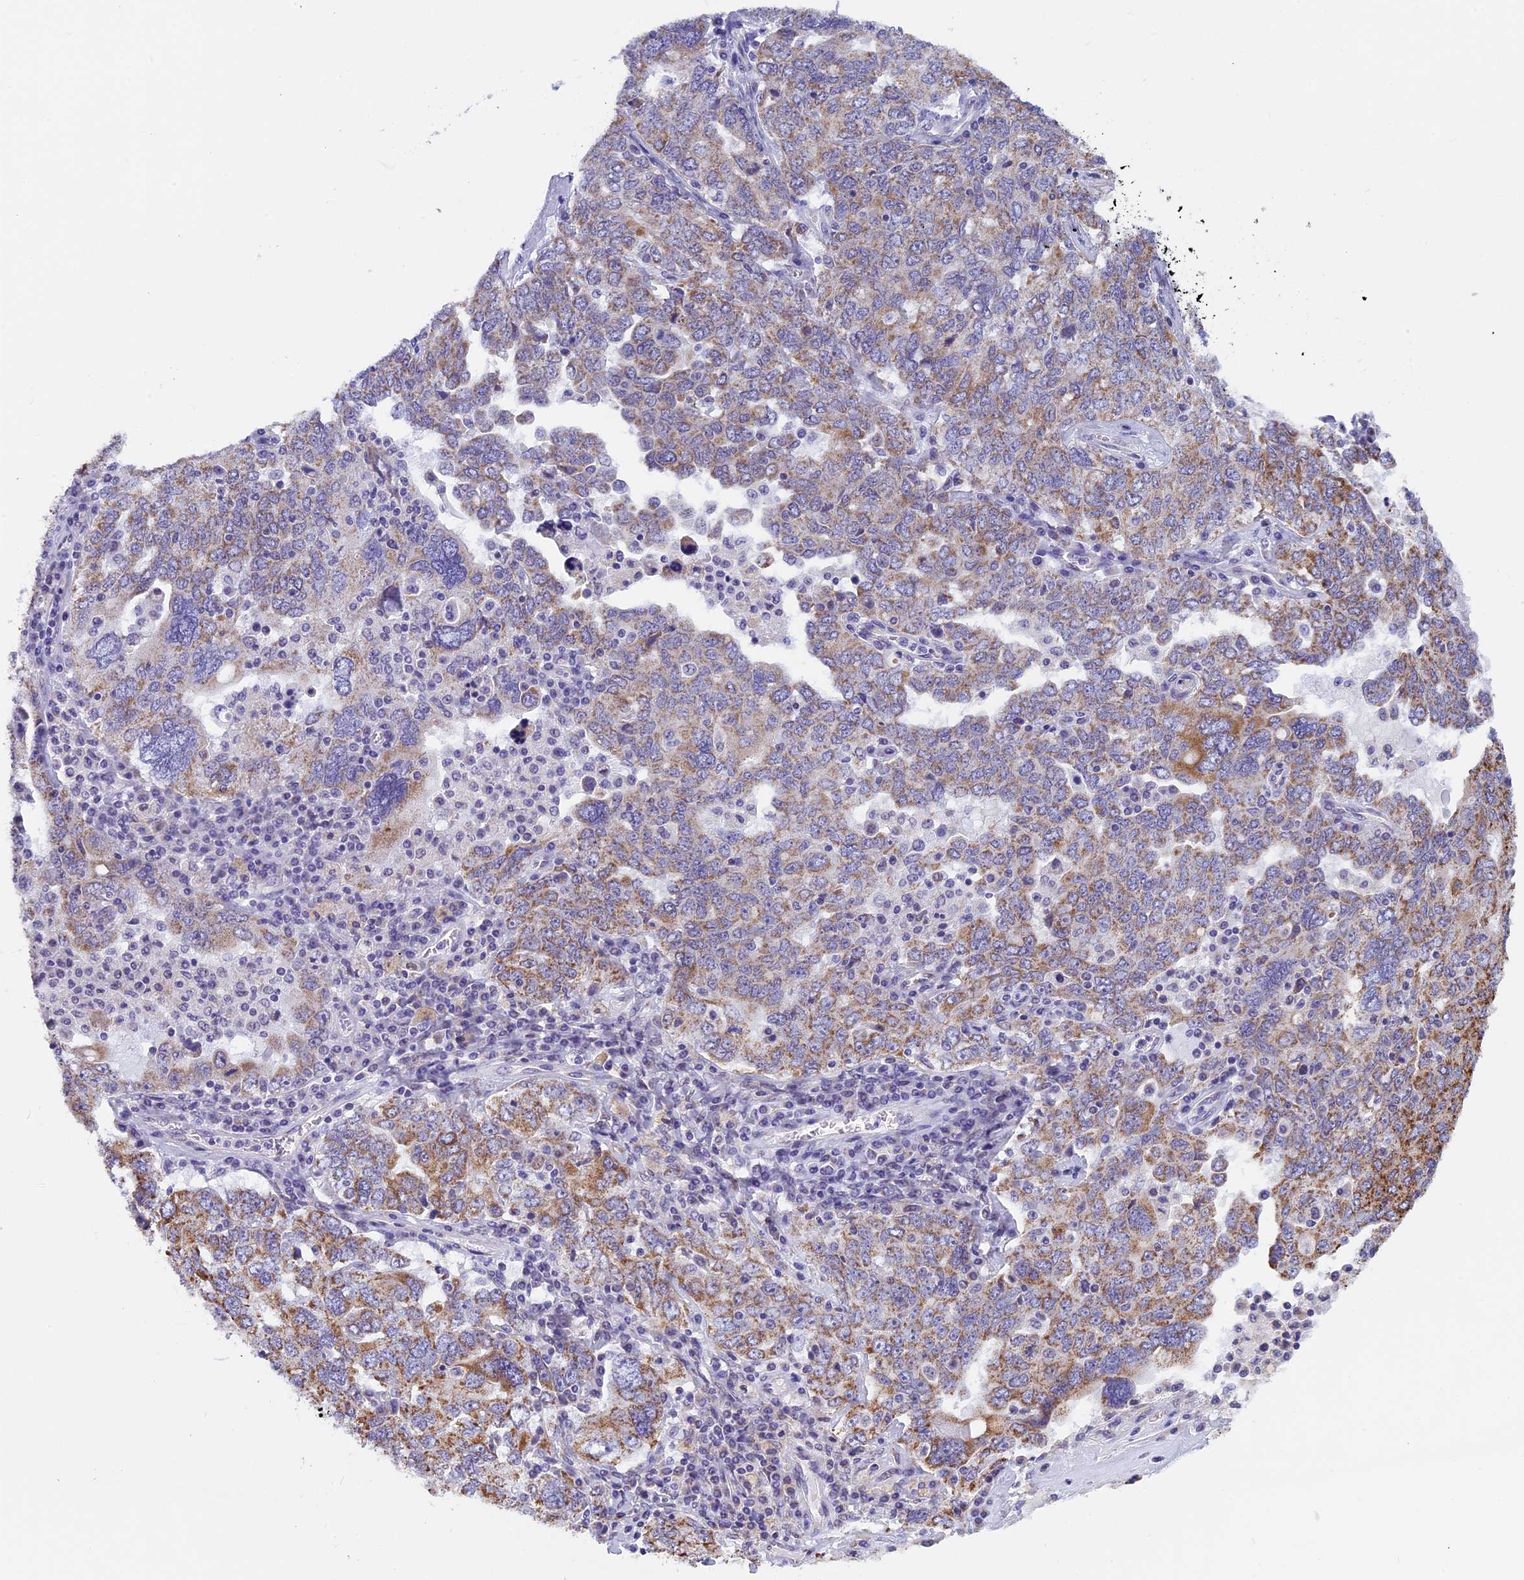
{"staining": {"intensity": "moderate", "quantity": ">75%", "location": "cytoplasmic/membranous"}, "tissue": "ovarian cancer", "cell_type": "Tumor cells", "image_type": "cancer", "snomed": [{"axis": "morphology", "description": "Carcinoma, endometroid"}, {"axis": "topography", "description": "Ovary"}], "caption": "This photomicrograph displays immunohistochemistry (IHC) staining of human ovarian cancer (endometroid carcinoma), with medium moderate cytoplasmic/membranous positivity in approximately >75% of tumor cells.", "gene": "ZNF317", "patient": {"sex": "female", "age": 62}}